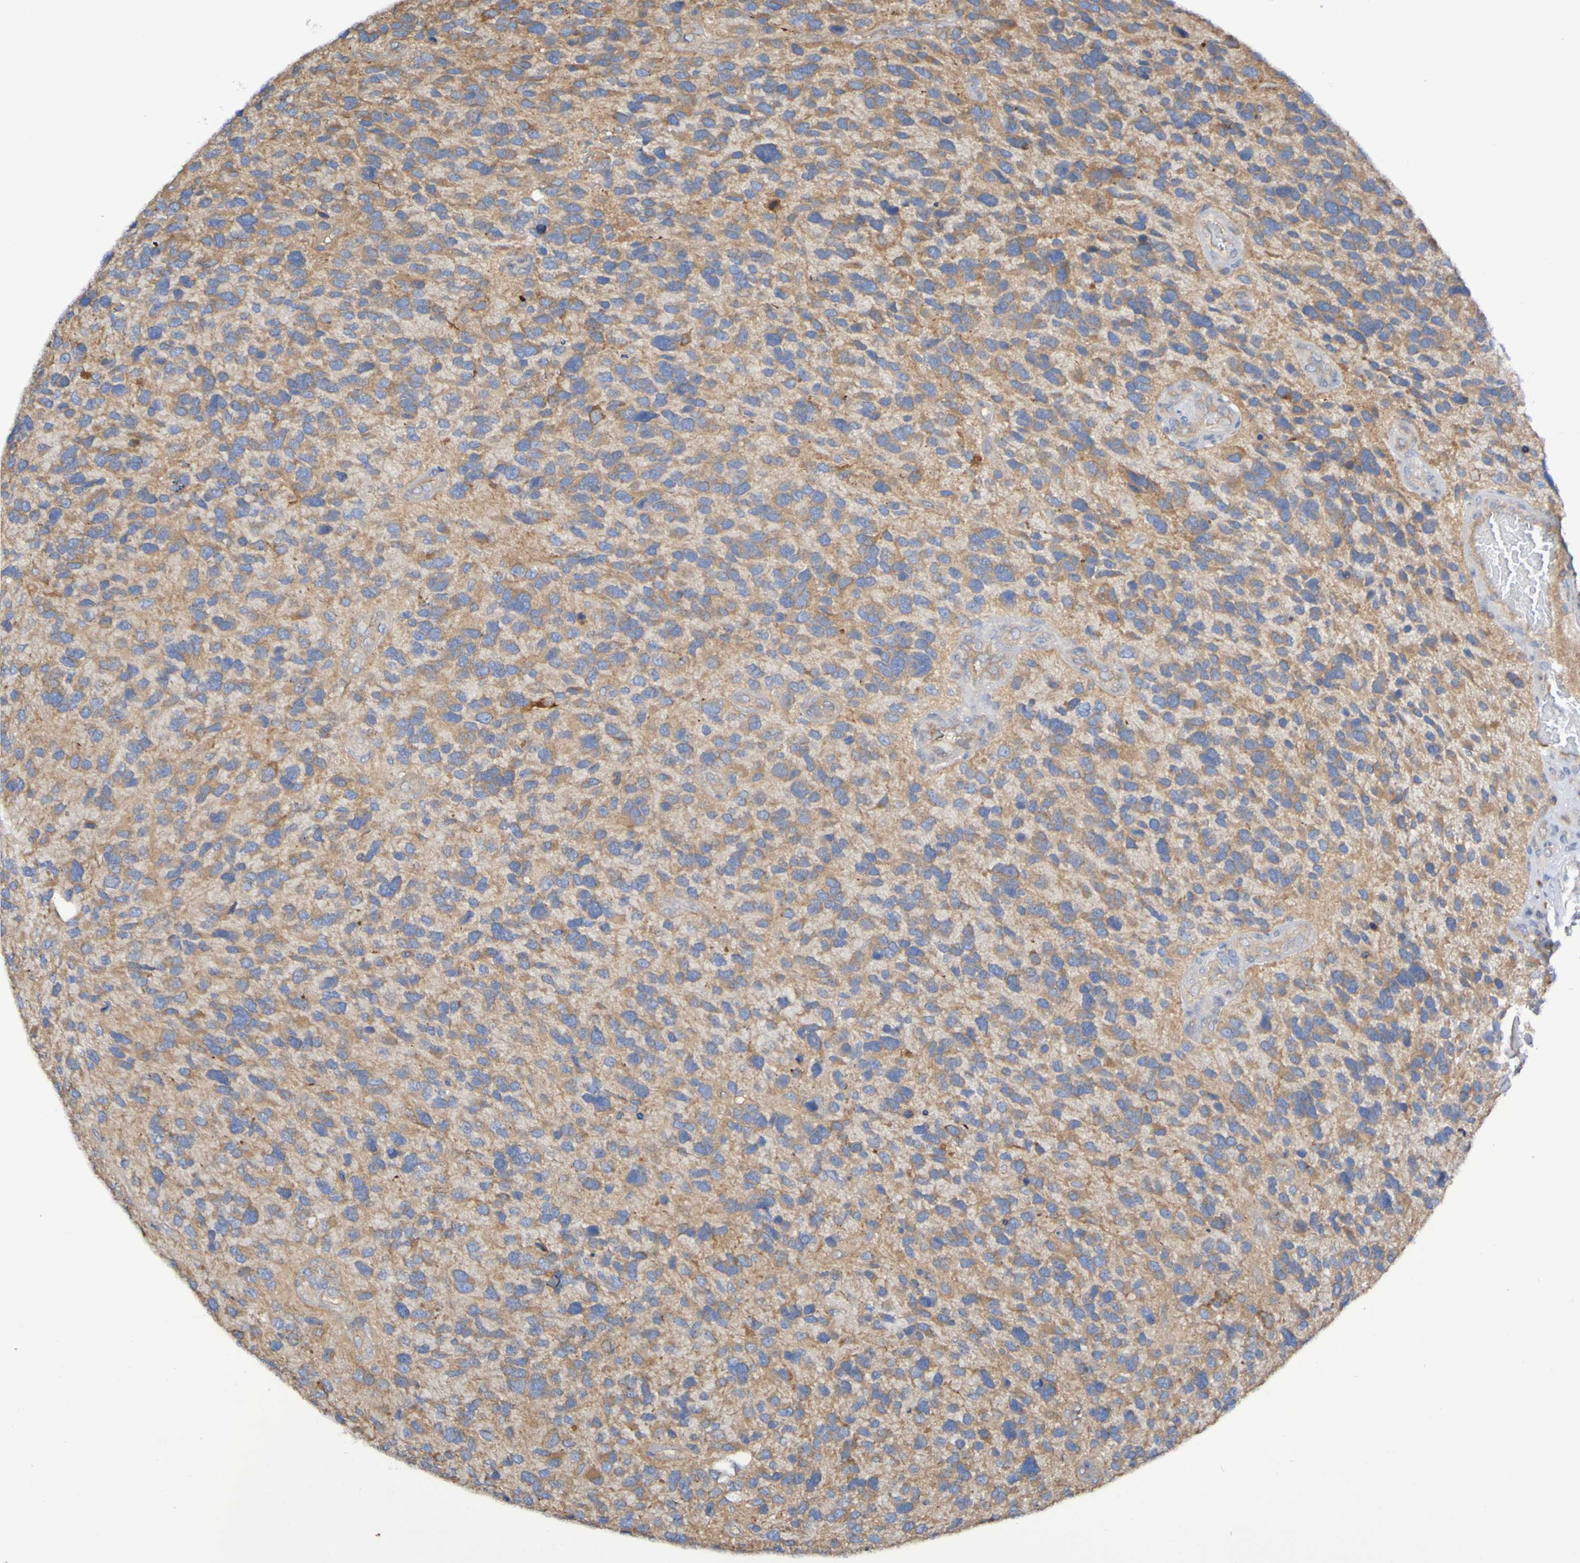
{"staining": {"intensity": "moderate", "quantity": "<25%", "location": "cytoplasmic/membranous"}, "tissue": "glioma", "cell_type": "Tumor cells", "image_type": "cancer", "snomed": [{"axis": "morphology", "description": "Glioma, malignant, High grade"}, {"axis": "topography", "description": "Brain"}], "caption": "Protein expression analysis of human glioma reveals moderate cytoplasmic/membranous staining in approximately <25% of tumor cells. The staining was performed using DAB (3,3'-diaminobenzidine), with brown indicating positive protein expression. Nuclei are stained blue with hematoxylin.", "gene": "SYNJ1", "patient": {"sex": "female", "age": 58}}